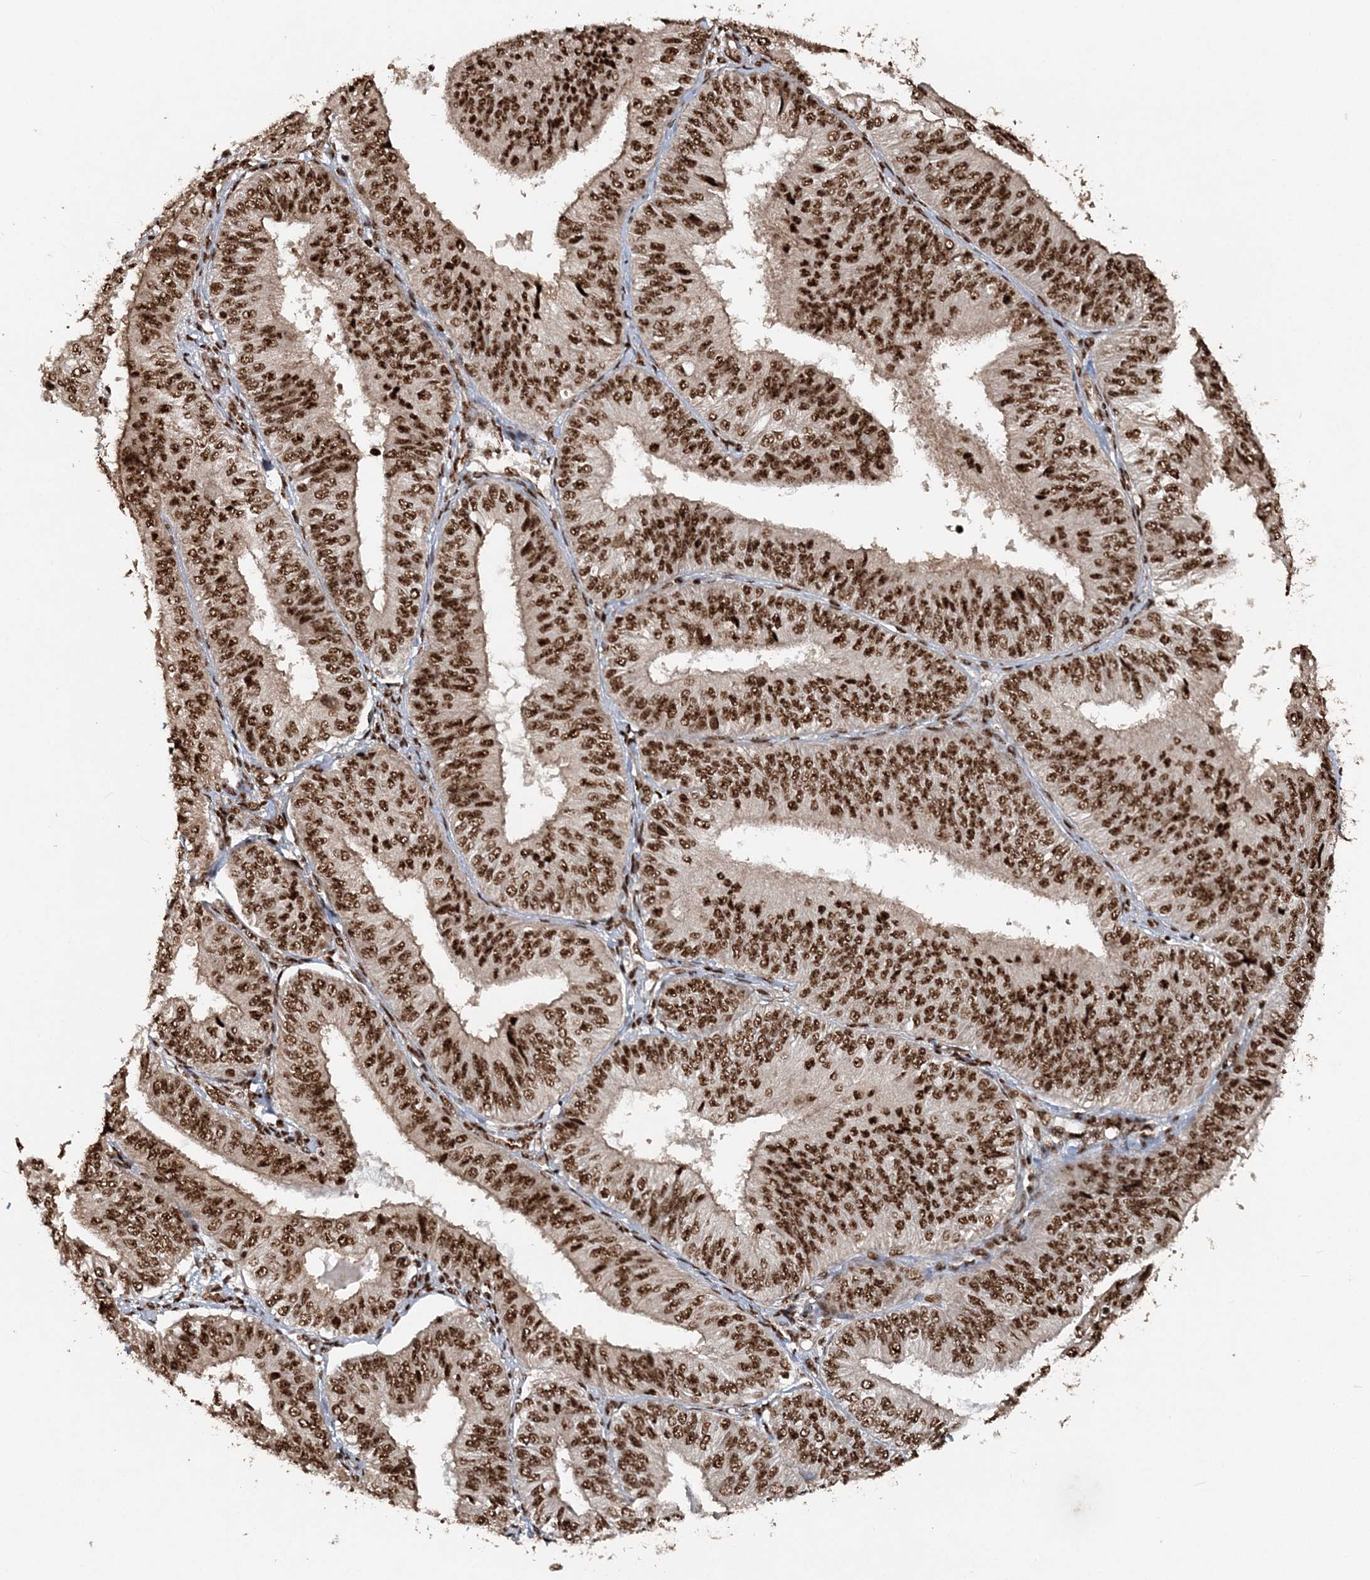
{"staining": {"intensity": "strong", "quantity": ">75%", "location": "nuclear"}, "tissue": "endometrial cancer", "cell_type": "Tumor cells", "image_type": "cancer", "snomed": [{"axis": "morphology", "description": "Adenocarcinoma, NOS"}, {"axis": "topography", "description": "Endometrium"}], "caption": "Human endometrial adenocarcinoma stained for a protein (brown) reveals strong nuclear positive expression in approximately >75% of tumor cells.", "gene": "EXOSC8", "patient": {"sex": "female", "age": 58}}